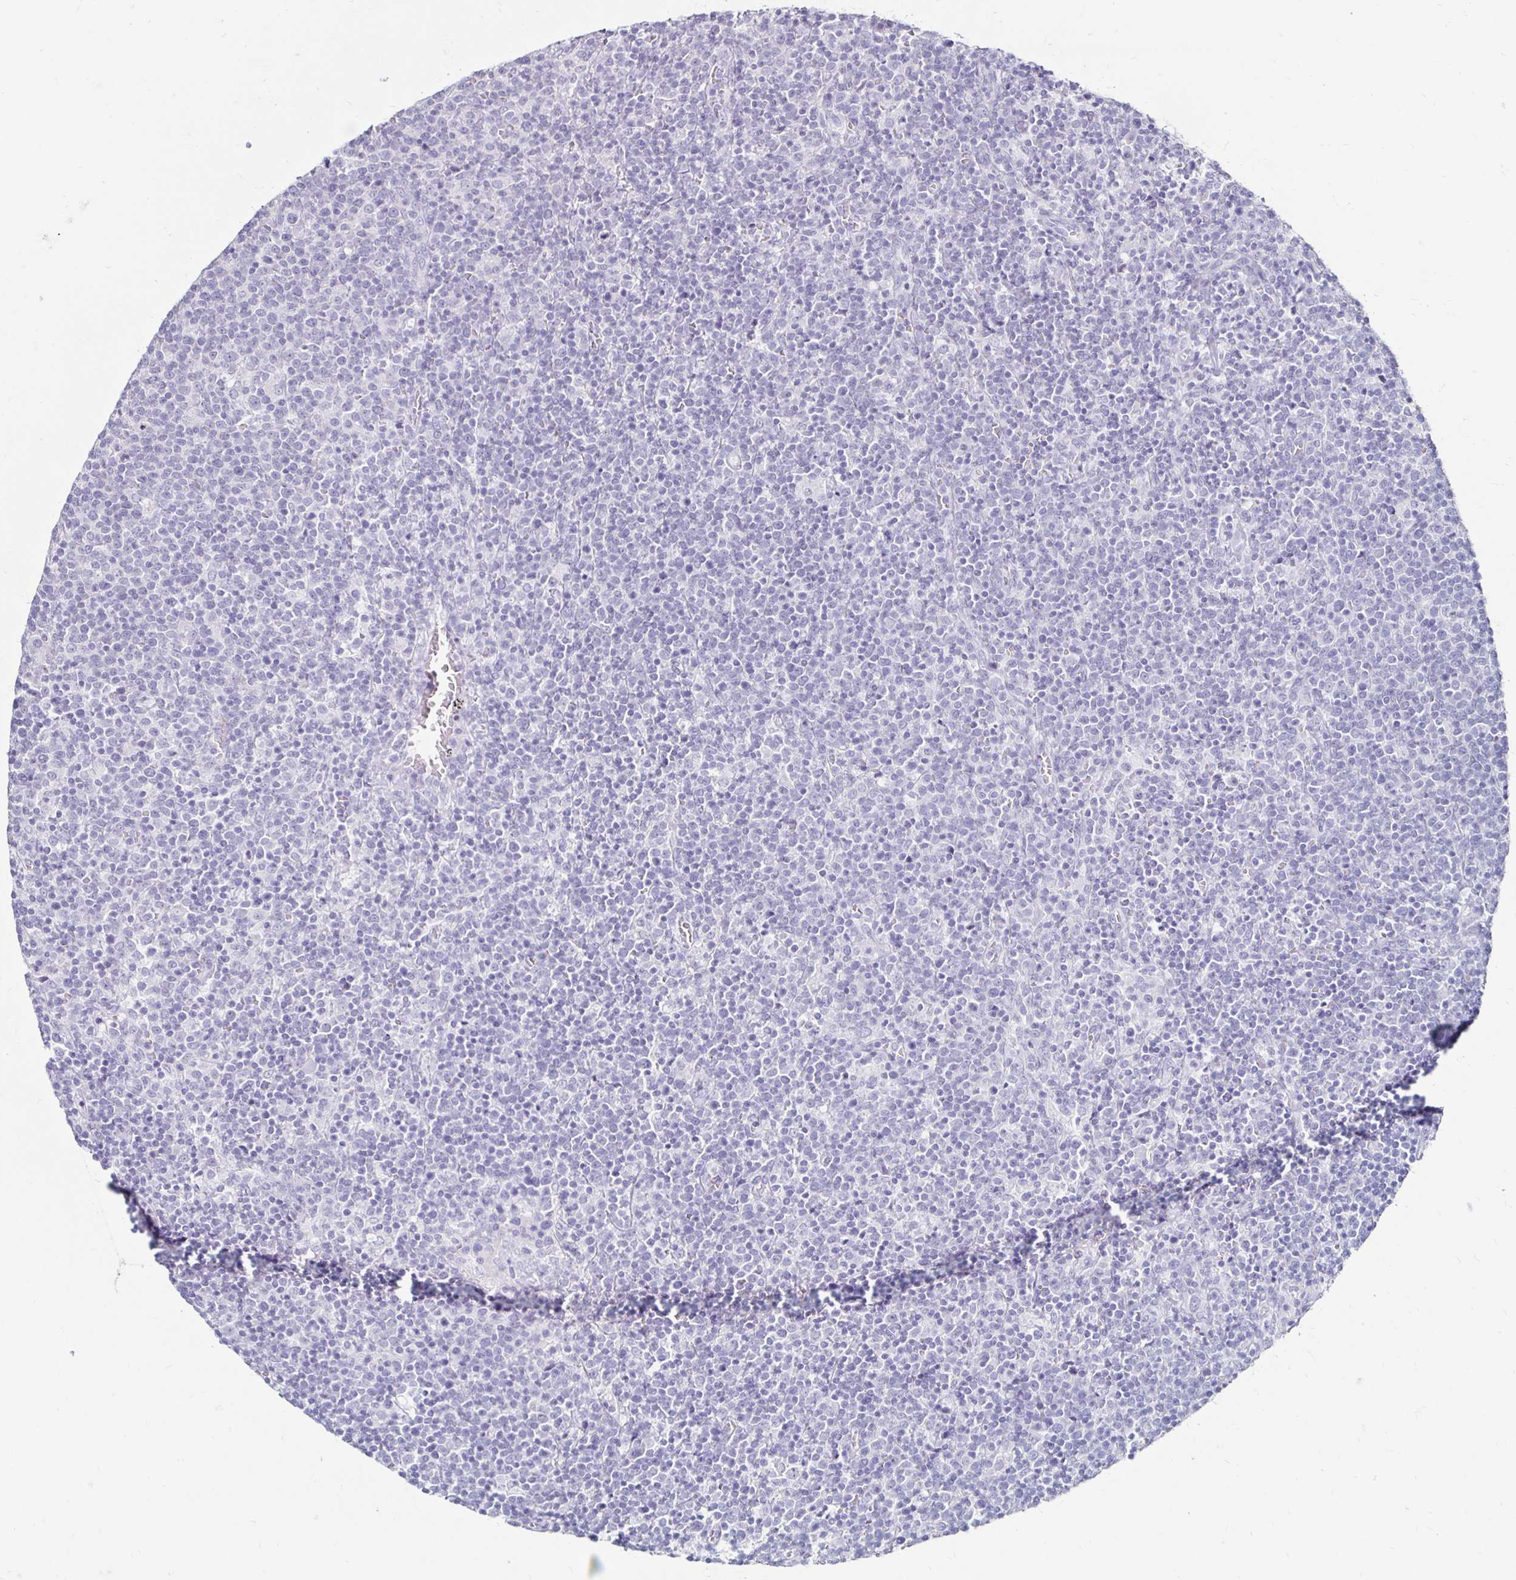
{"staining": {"intensity": "negative", "quantity": "none", "location": "none"}, "tissue": "lymphoma", "cell_type": "Tumor cells", "image_type": "cancer", "snomed": [{"axis": "morphology", "description": "Malignant lymphoma, non-Hodgkin's type, High grade"}, {"axis": "topography", "description": "Lymph node"}], "caption": "Lymphoma was stained to show a protein in brown. There is no significant staining in tumor cells. Brightfield microscopy of immunohistochemistry stained with DAB (3,3'-diaminobenzidine) (brown) and hematoxylin (blue), captured at high magnification.", "gene": "TOMM34", "patient": {"sex": "male", "age": 61}}